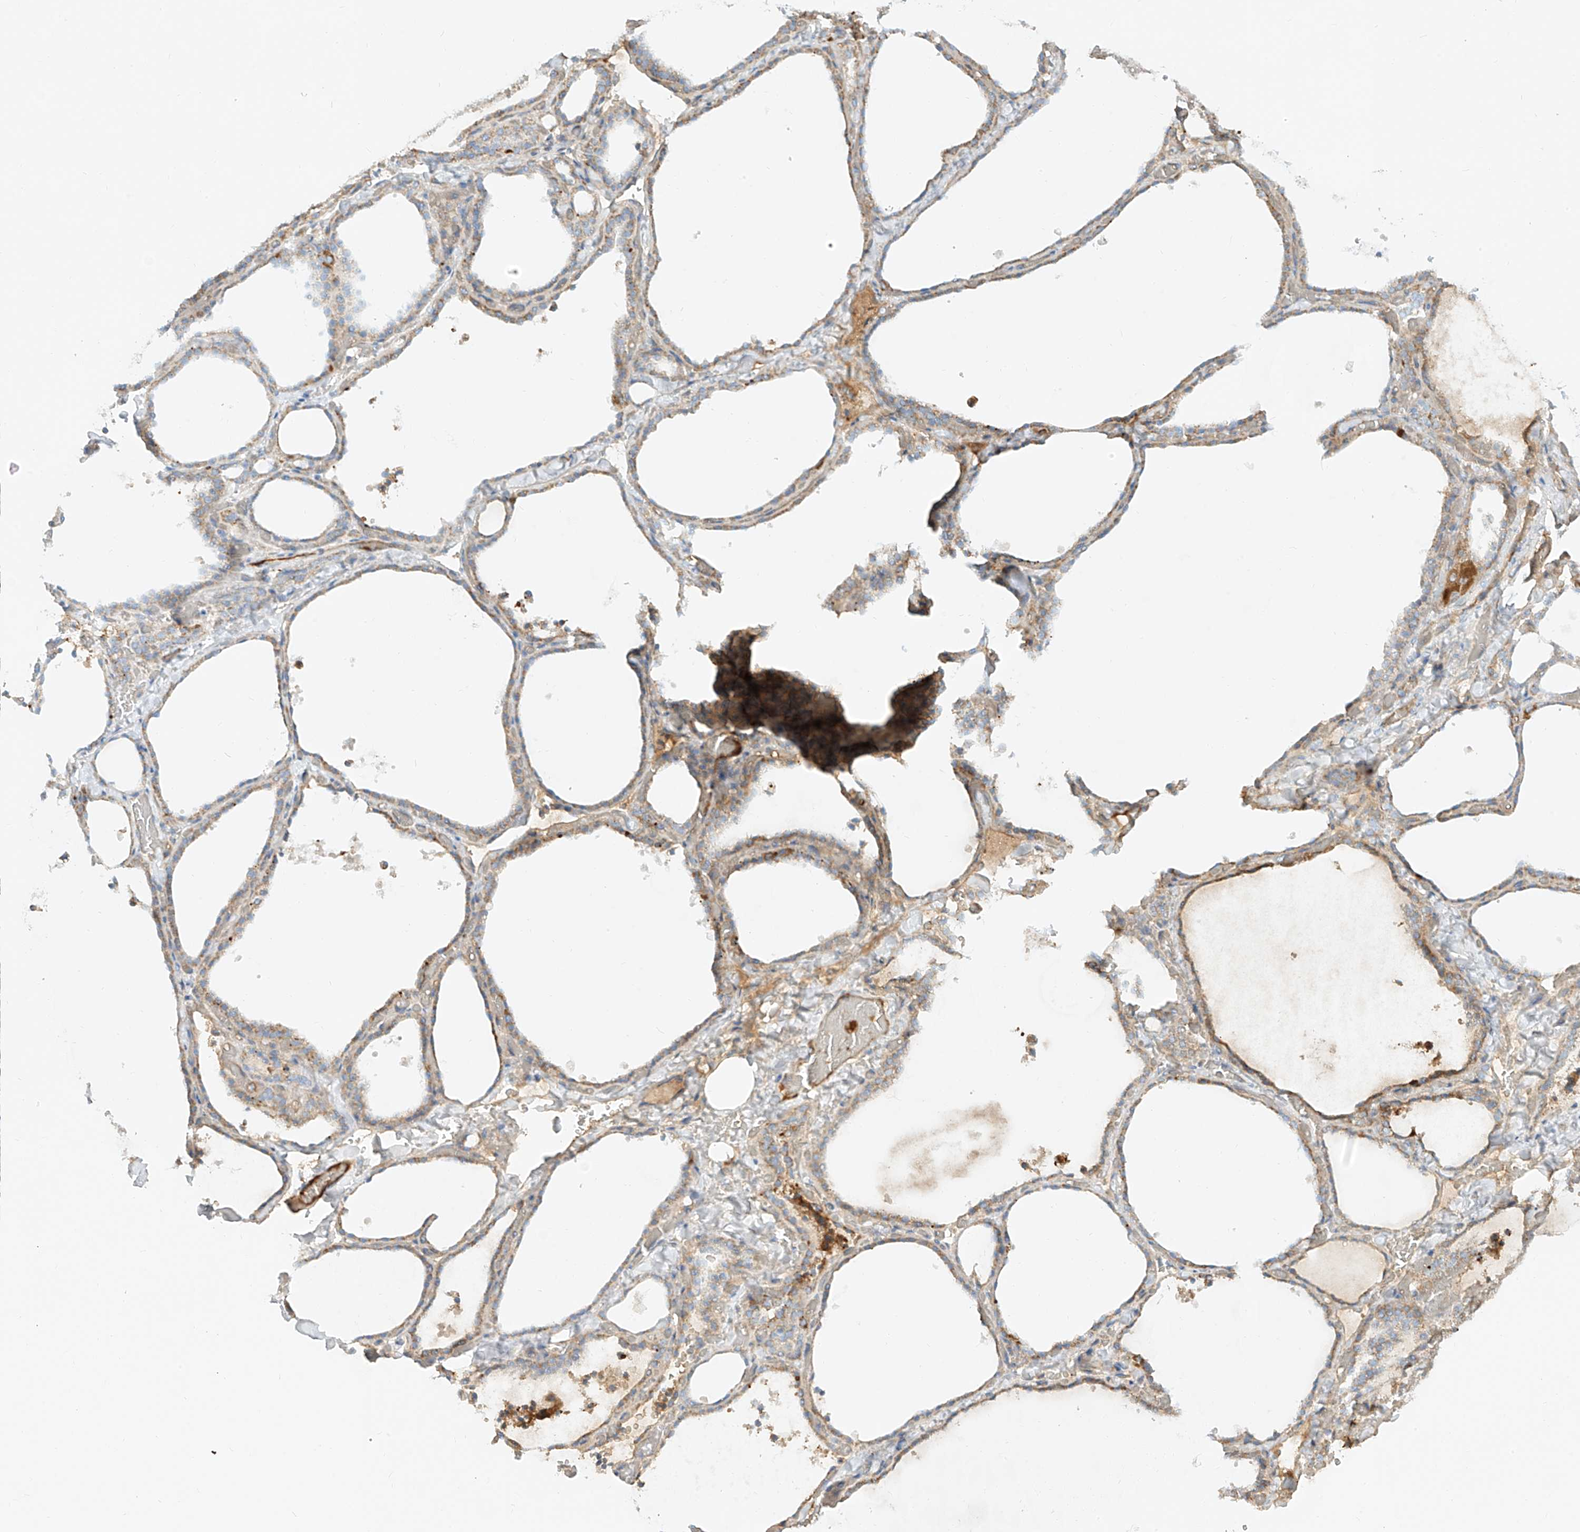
{"staining": {"intensity": "moderate", "quantity": "25%-75%", "location": "cytoplasmic/membranous"}, "tissue": "thyroid gland", "cell_type": "Glandular cells", "image_type": "normal", "snomed": [{"axis": "morphology", "description": "Normal tissue, NOS"}, {"axis": "topography", "description": "Thyroid gland"}], "caption": "Moderate cytoplasmic/membranous expression is identified in about 25%-75% of glandular cells in normal thyroid gland. The staining was performed using DAB (3,3'-diaminobenzidine), with brown indicating positive protein expression. Nuclei are stained blue with hematoxylin.", "gene": "OCSTAMP", "patient": {"sex": "female", "age": 22}}